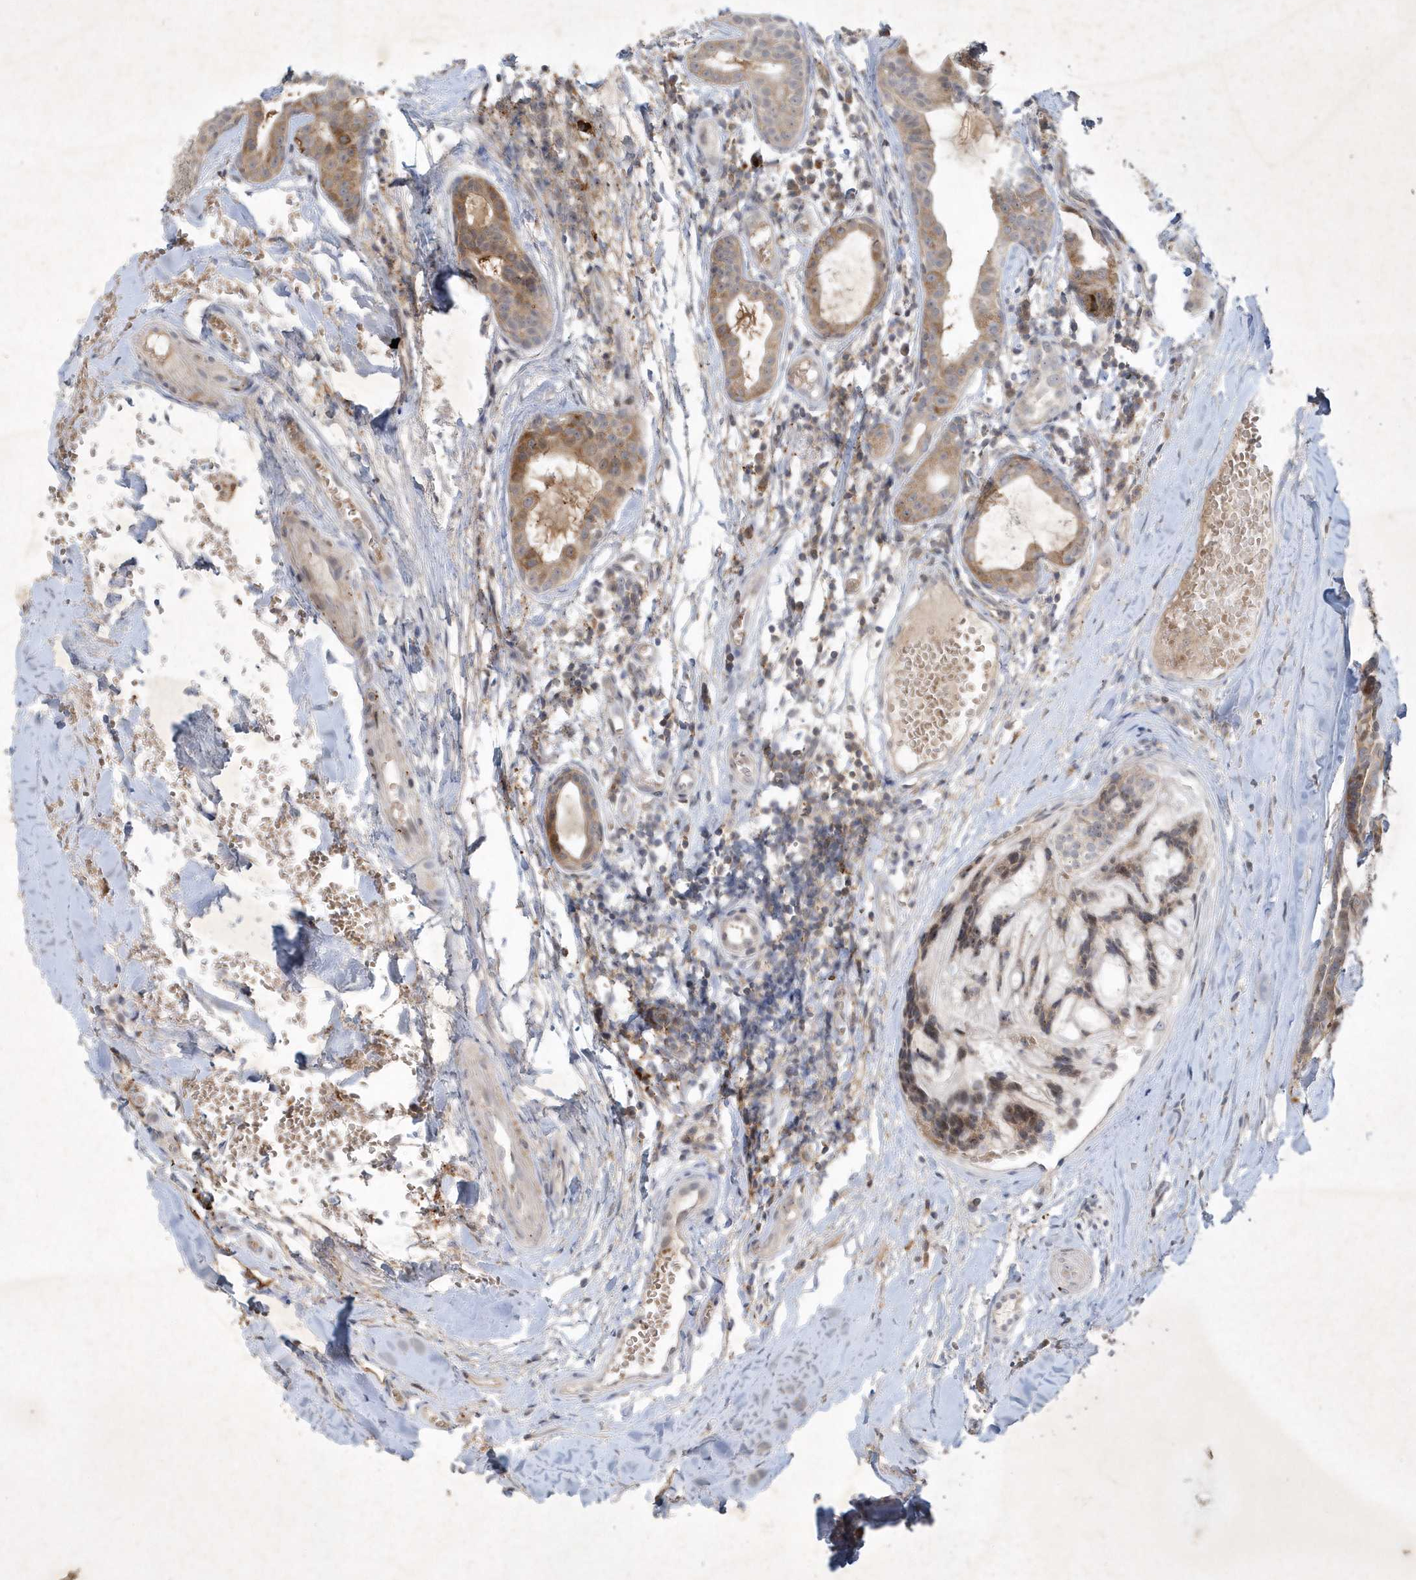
{"staining": {"intensity": "weak", "quantity": "<25%", "location": "cytoplasmic/membranous,nuclear"}, "tissue": "head and neck cancer", "cell_type": "Tumor cells", "image_type": "cancer", "snomed": [{"axis": "morphology", "description": "Adenocarcinoma, NOS"}, {"axis": "topography", "description": "Head-Neck"}], "caption": "DAB (3,3'-diaminobenzidine) immunohistochemical staining of human adenocarcinoma (head and neck) displays no significant staining in tumor cells. The staining is performed using DAB brown chromogen with nuclei counter-stained in using hematoxylin.", "gene": "THG1L", "patient": {"sex": "male", "age": 66}}